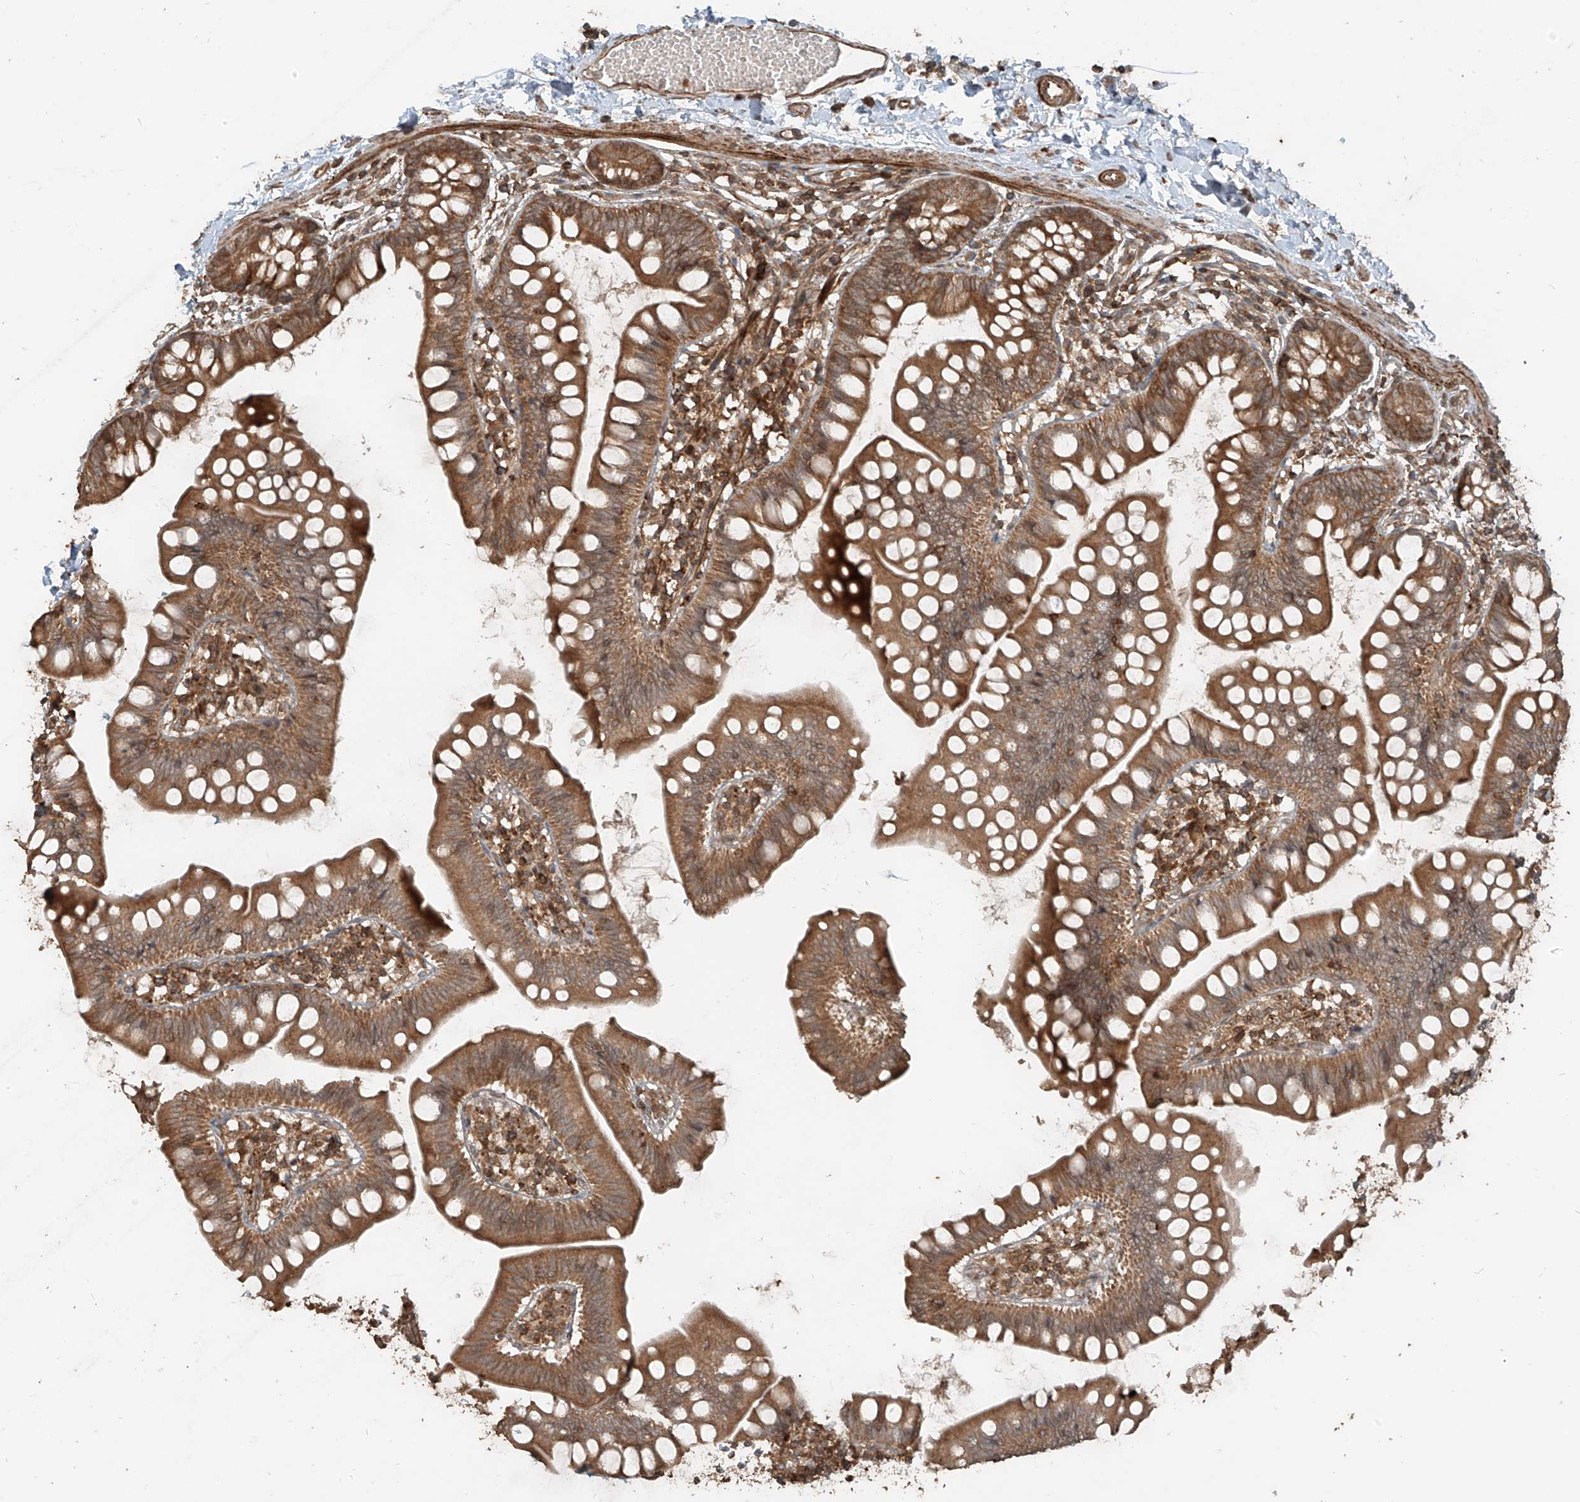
{"staining": {"intensity": "moderate", "quantity": ">75%", "location": "cytoplasmic/membranous"}, "tissue": "small intestine", "cell_type": "Glandular cells", "image_type": "normal", "snomed": [{"axis": "morphology", "description": "Normal tissue, NOS"}, {"axis": "topography", "description": "Small intestine"}], "caption": "Immunohistochemical staining of benign small intestine displays moderate cytoplasmic/membranous protein positivity in about >75% of glandular cells.", "gene": "ANKZF1", "patient": {"sex": "male", "age": 7}}